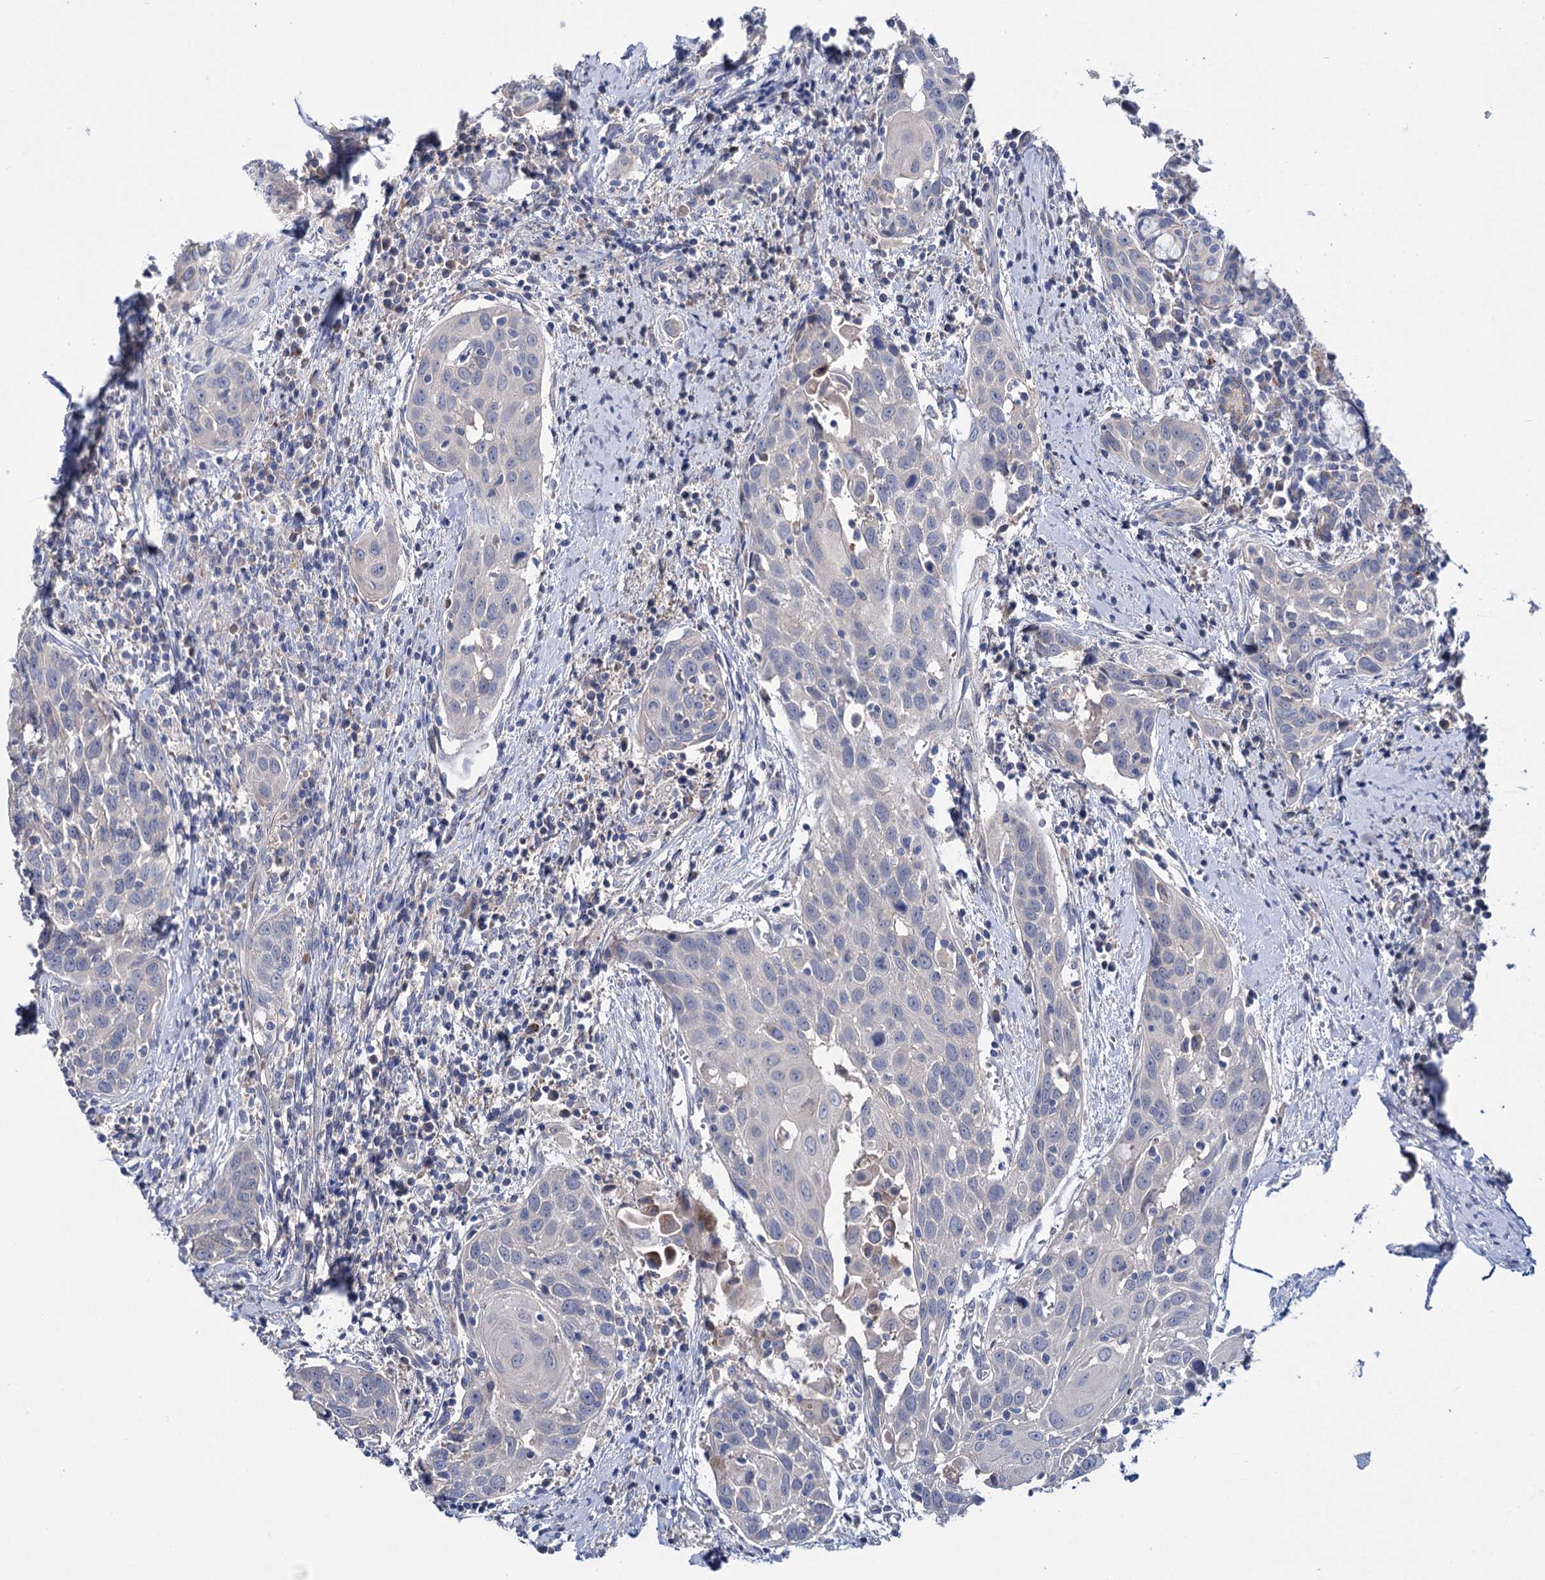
{"staining": {"intensity": "negative", "quantity": "none", "location": "none"}, "tissue": "head and neck cancer", "cell_type": "Tumor cells", "image_type": "cancer", "snomed": [{"axis": "morphology", "description": "Squamous cell carcinoma, NOS"}, {"axis": "topography", "description": "Oral tissue"}, {"axis": "topography", "description": "Head-Neck"}], "caption": "Tumor cells show no significant expression in squamous cell carcinoma (head and neck).", "gene": "PPP1R32", "patient": {"sex": "female", "age": 50}}